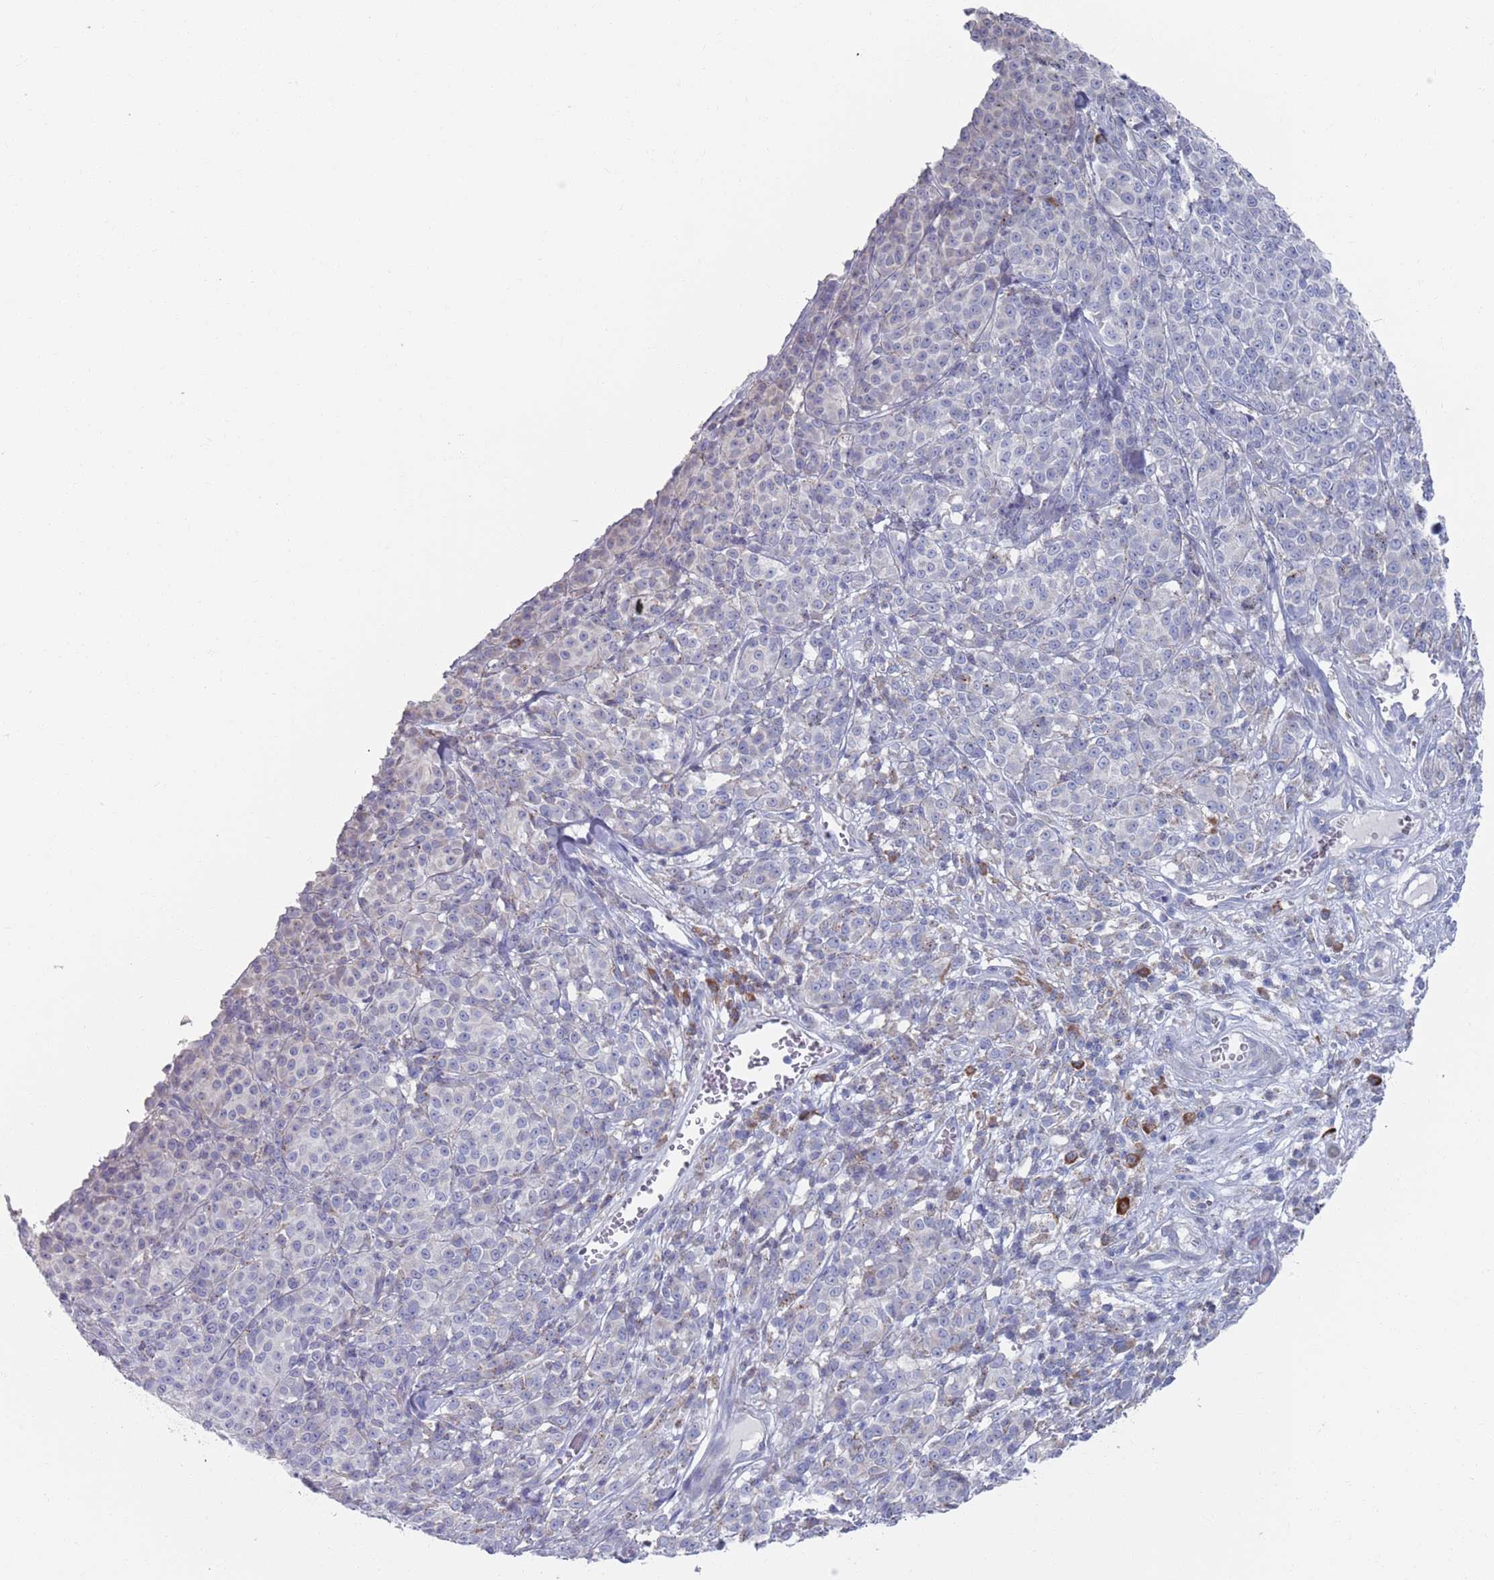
{"staining": {"intensity": "negative", "quantity": "none", "location": "none"}, "tissue": "melanoma", "cell_type": "Tumor cells", "image_type": "cancer", "snomed": [{"axis": "morphology", "description": "Normal tissue, NOS"}, {"axis": "morphology", "description": "Malignant melanoma, NOS"}, {"axis": "topography", "description": "Skin"}], "caption": "Histopathology image shows no protein staining in tumor cells of melanoma tissue.", "gene": "MAT1A", "patient": {"sex": "female", "age": 34}}